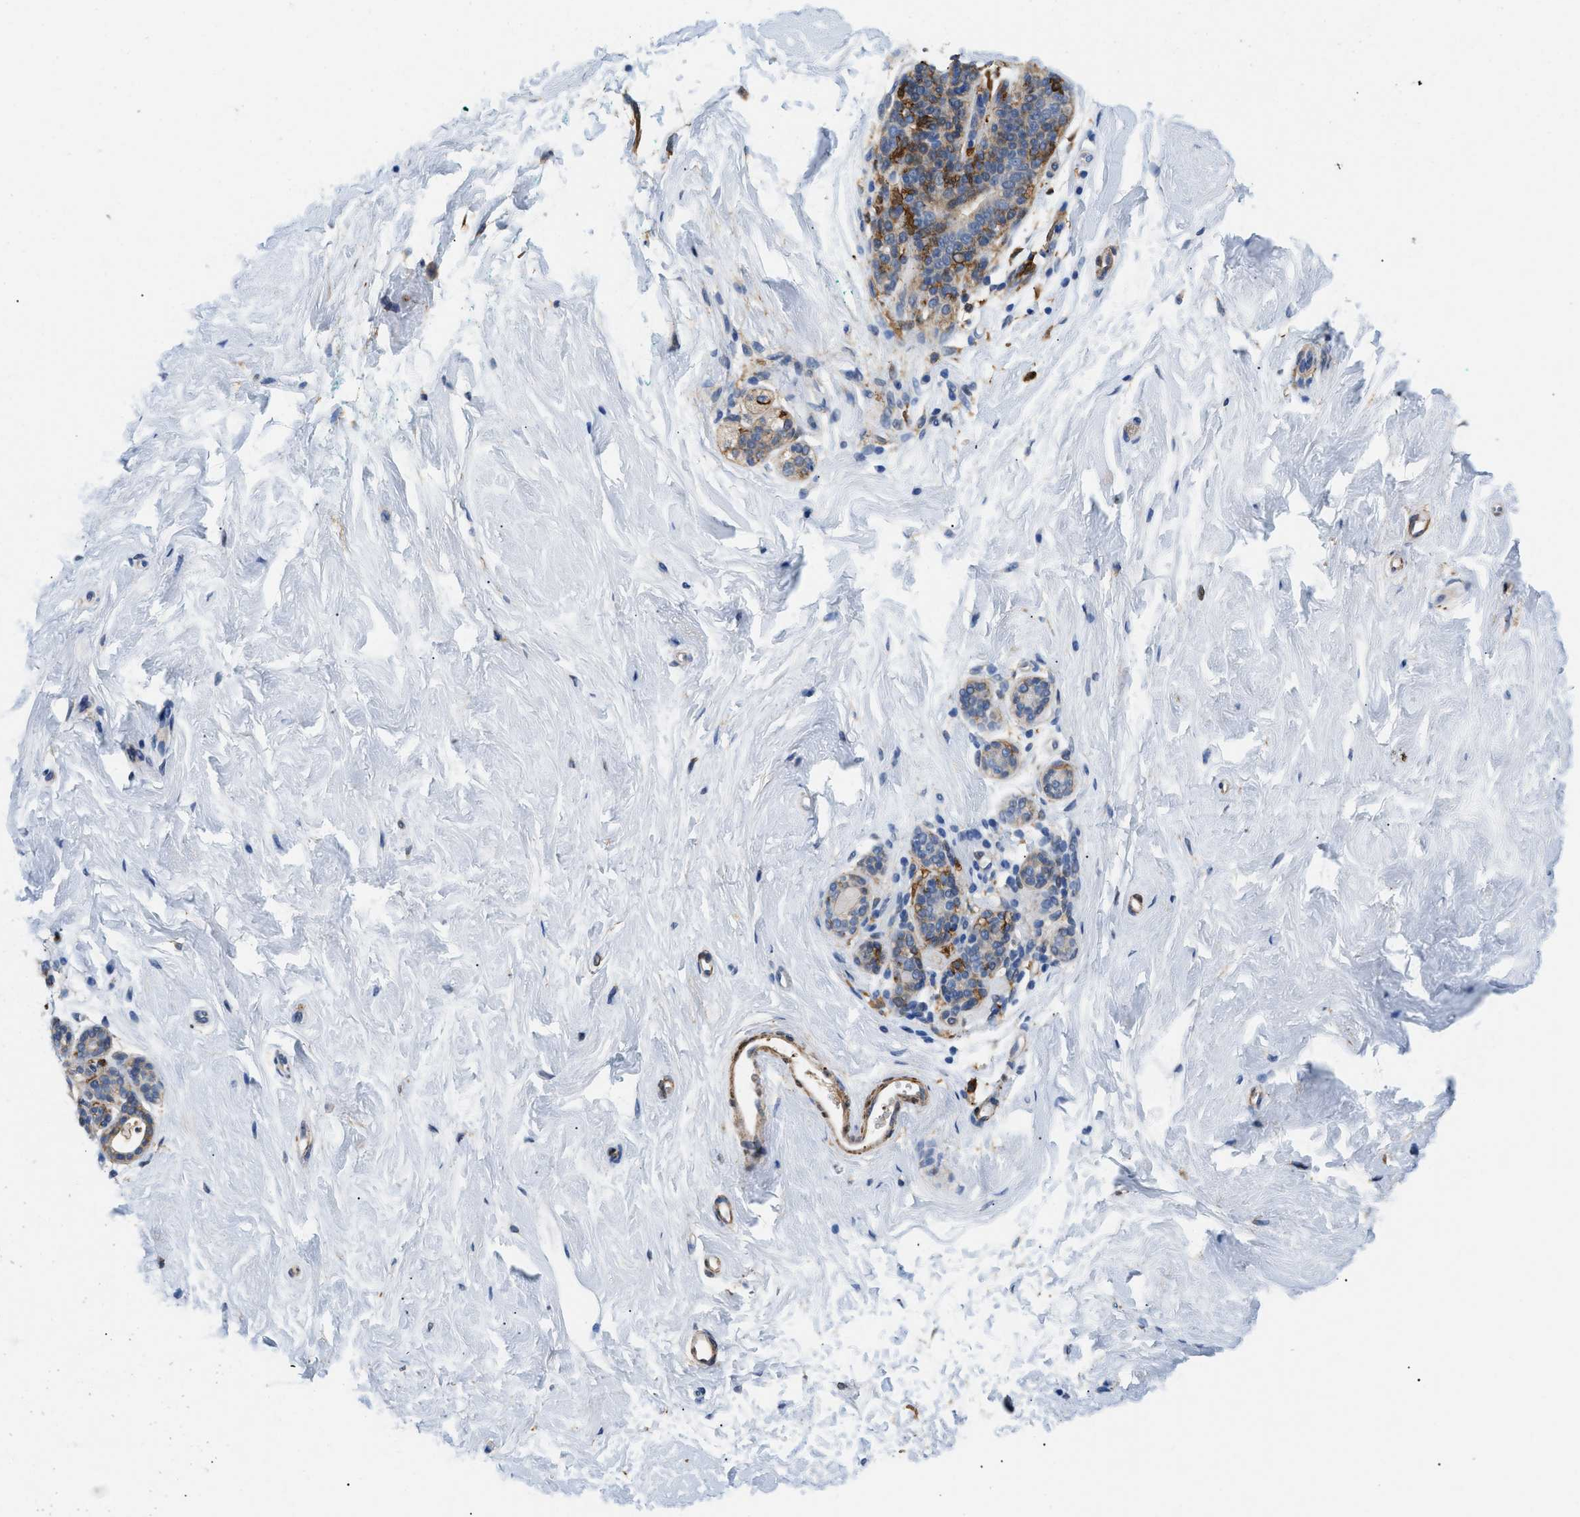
{"staining": {"intensity": "negative", "quantity": "none", "location": "none"}, "tissue": "breast", "cell_type": "Adipocytes", "image_type": "normal", "snomed": [{"axis": "morphology", "description": "Normal tissue, NOS"}, {"axis": "topography", "description": "Breast"}], "caption": "This micrograph is of benign breast stained with immunohistochemistry (IHC) to label a protein in brown with the nuclei are counter-stained blue. There is no staining in adipocytes.", "gene": "GSN", "patient": {"sex": "female", "age": 52}}